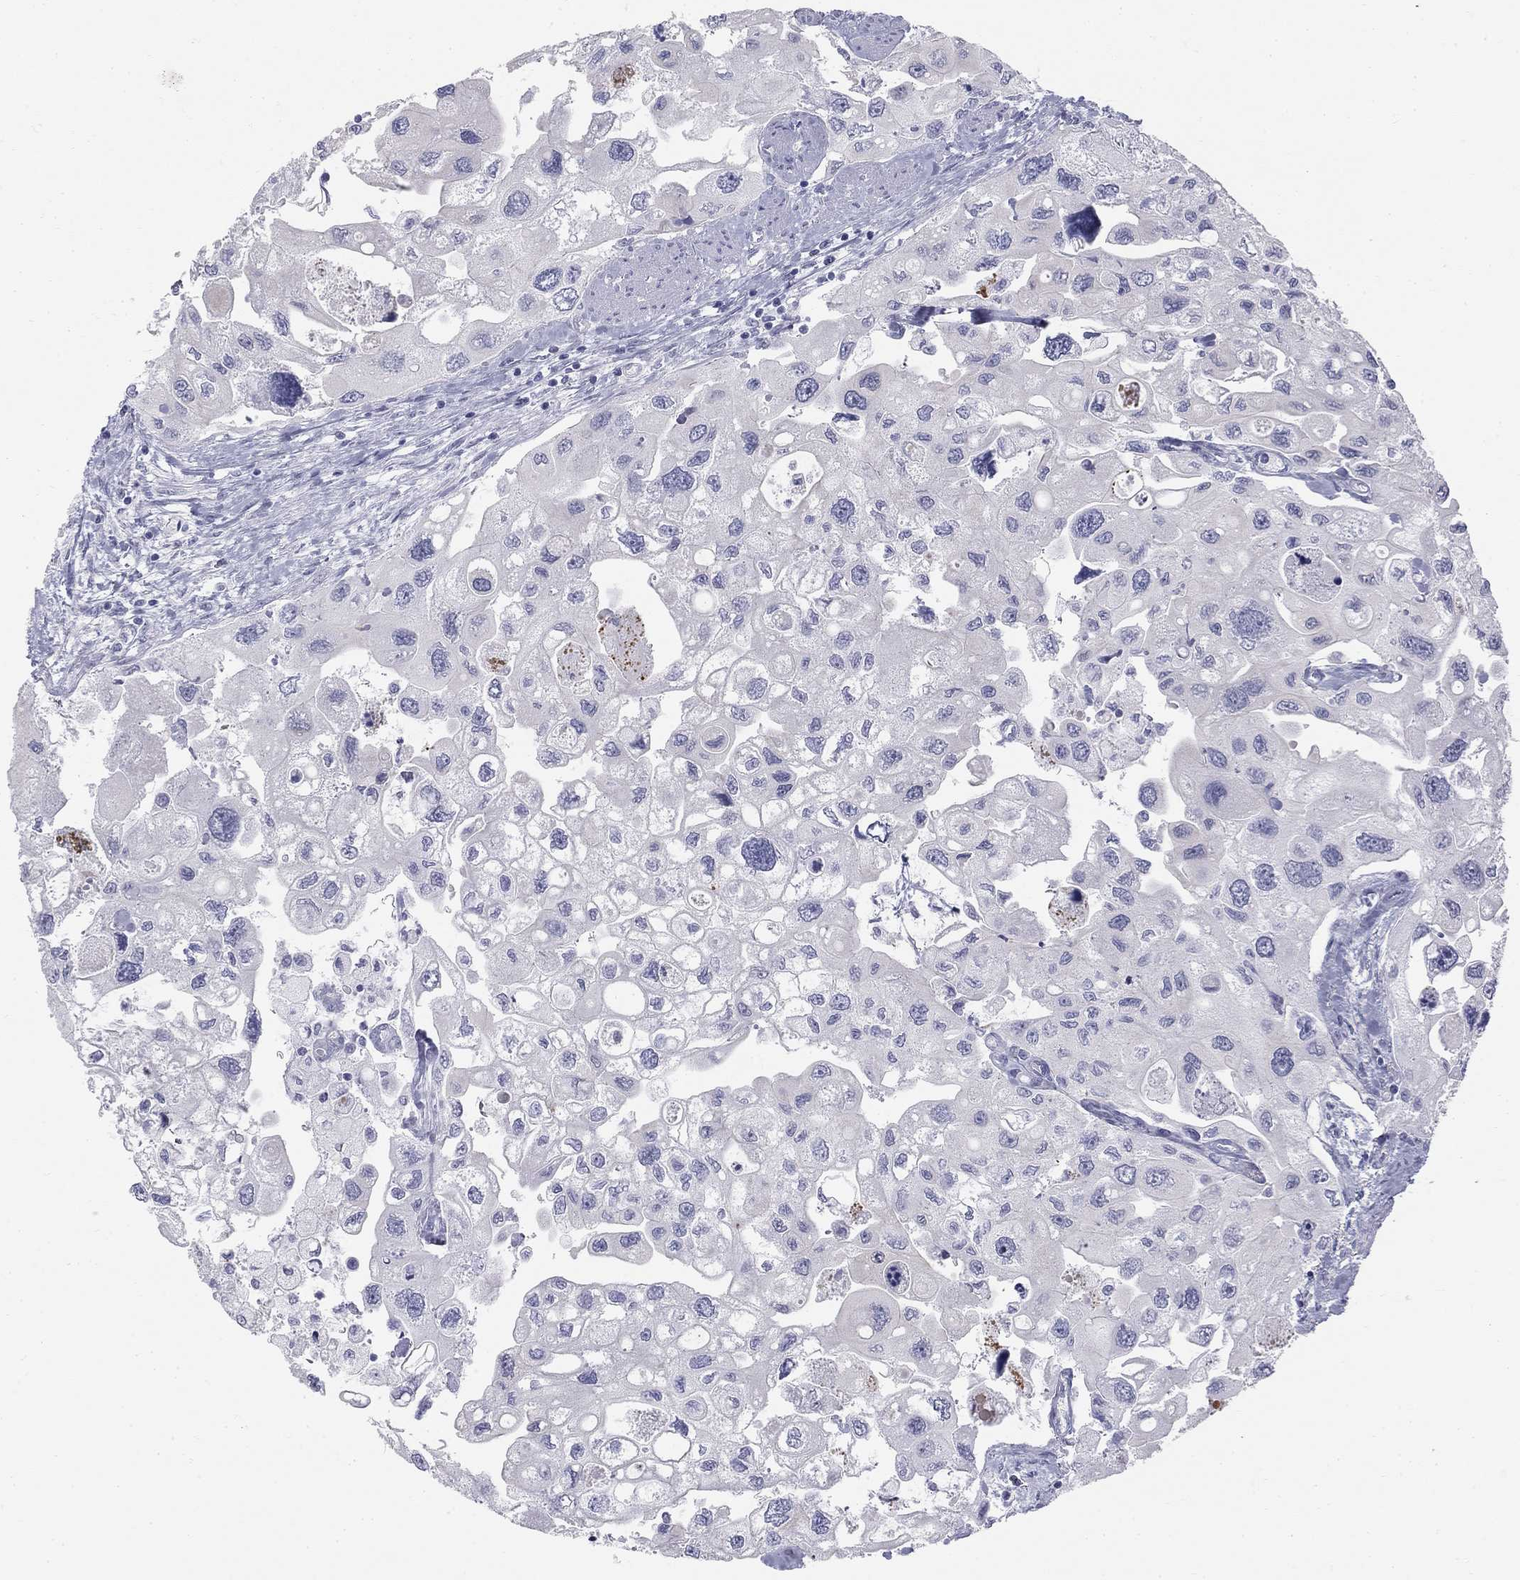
{"staining": {"intensity": "negative", "quantity": "none", "location": "none"}, "tissue": "urothelial cancer", "cell_type": "Tumor cells", "image_type": "cancer", "snomed": [{"axis": "morphology", "description": "Urothelial carcinoma, High grade"}, {"axis": "topography", "description": "Urinary bladder"}], "caption": "Urothelial cancer was stained to show a protein in brown. There is no significant expression in tumor cells.", "gene": "SULT2B1", "patient": {"sex": "male", "age": 59}}